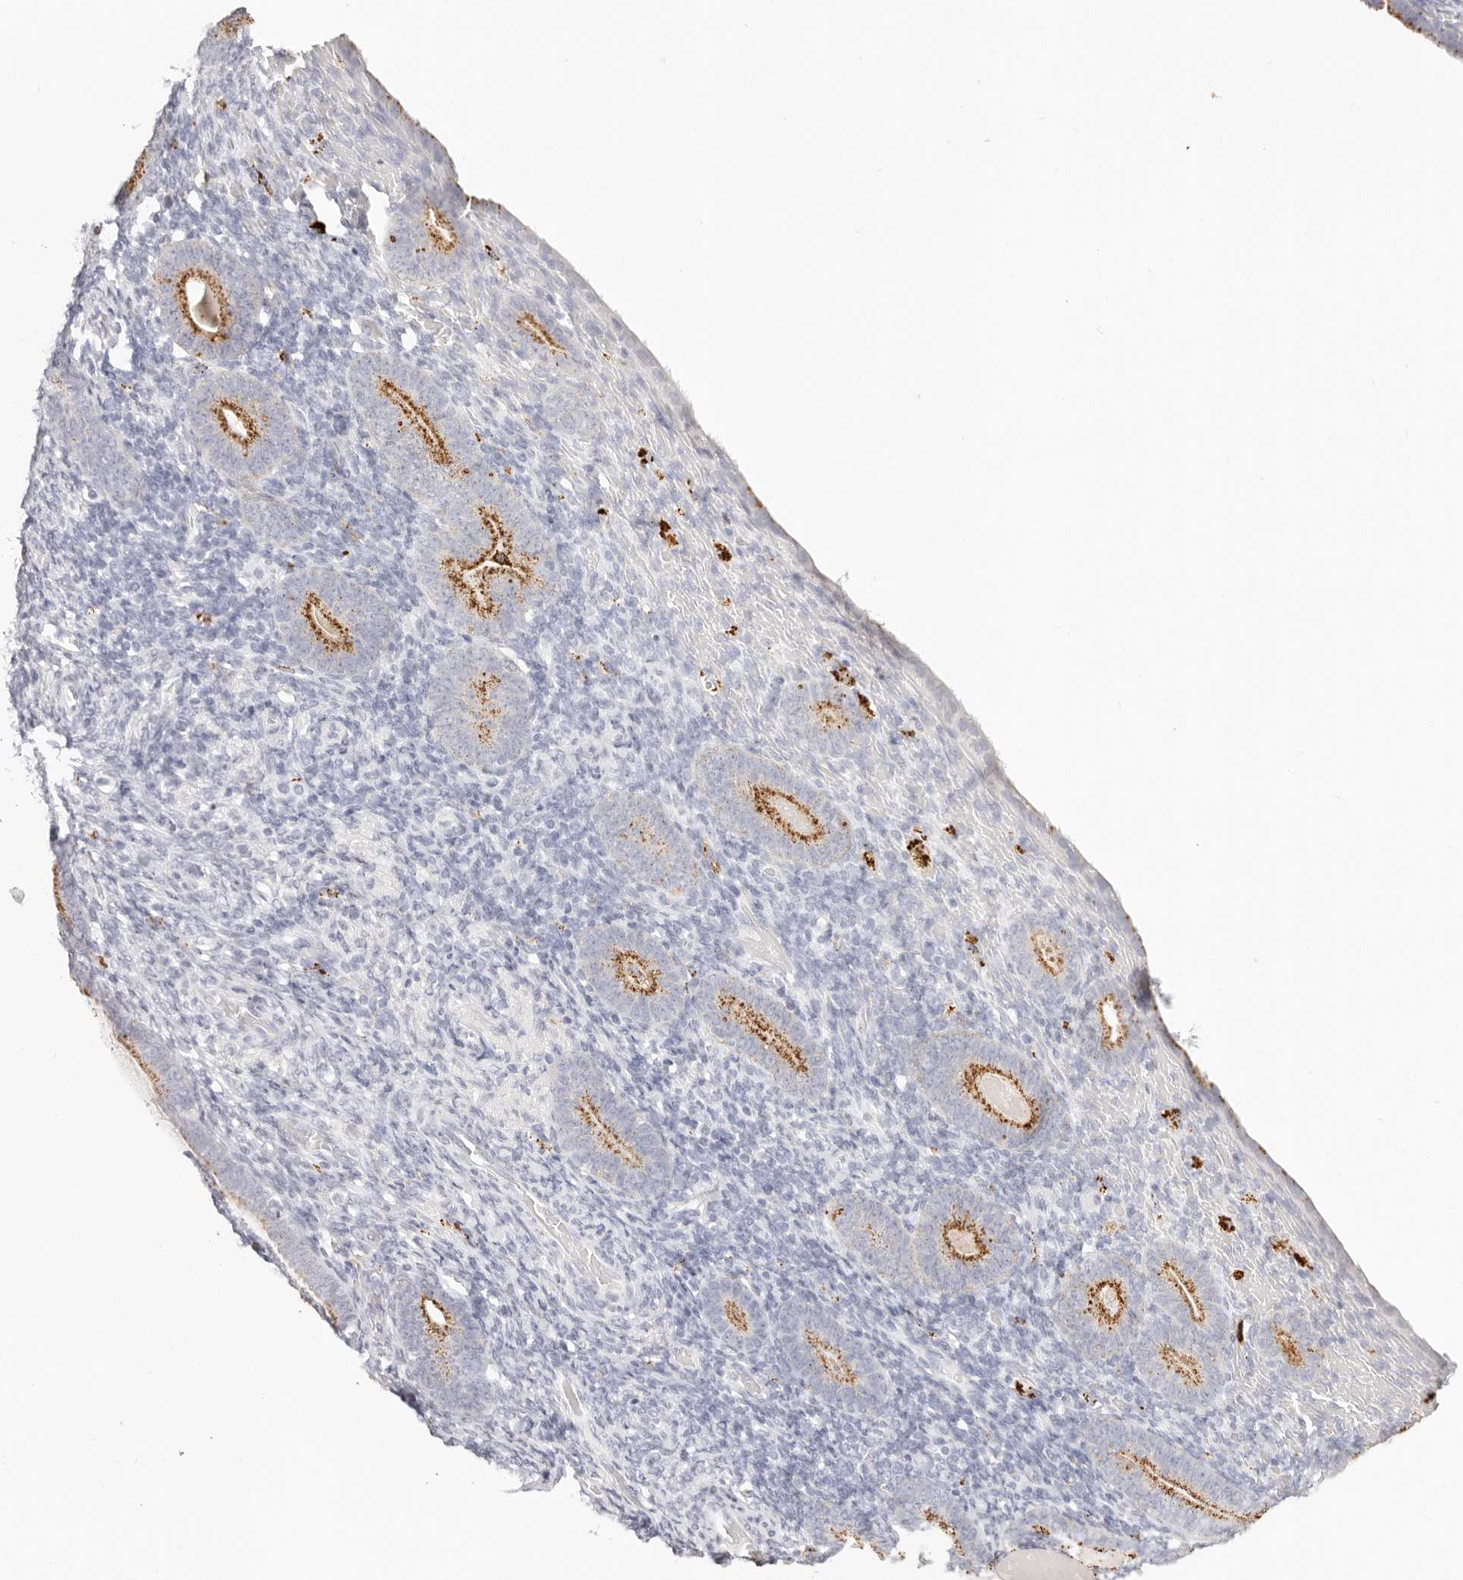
{"staining": {"intensity": "strong", "quantity": "<25%", "location": "cytoplasmic/membranous"}, "tissue": "endometrium", "cell_type": "Cells in endometrial stroma", "image_type": "normal", "snomed": [{"axis": "morphology", "description": "Normal tissue, NOS"}, {"axis": "topography", "description": "Endometrium"}], "caption": "An immunohistochemistry (IHC) micrograph of benign tissue is shown. Protein staining in brown labels strong cytoplasmic/membranous positivity in endometrium within cells in endometrial stroma. The protein of interest is stained brown, and the nuclei are stained in blue (DAB IHC with brightfield microscopy, high magnification).", "gene": "STKLD1", "patient": {"sex": "female", "age": 51}}